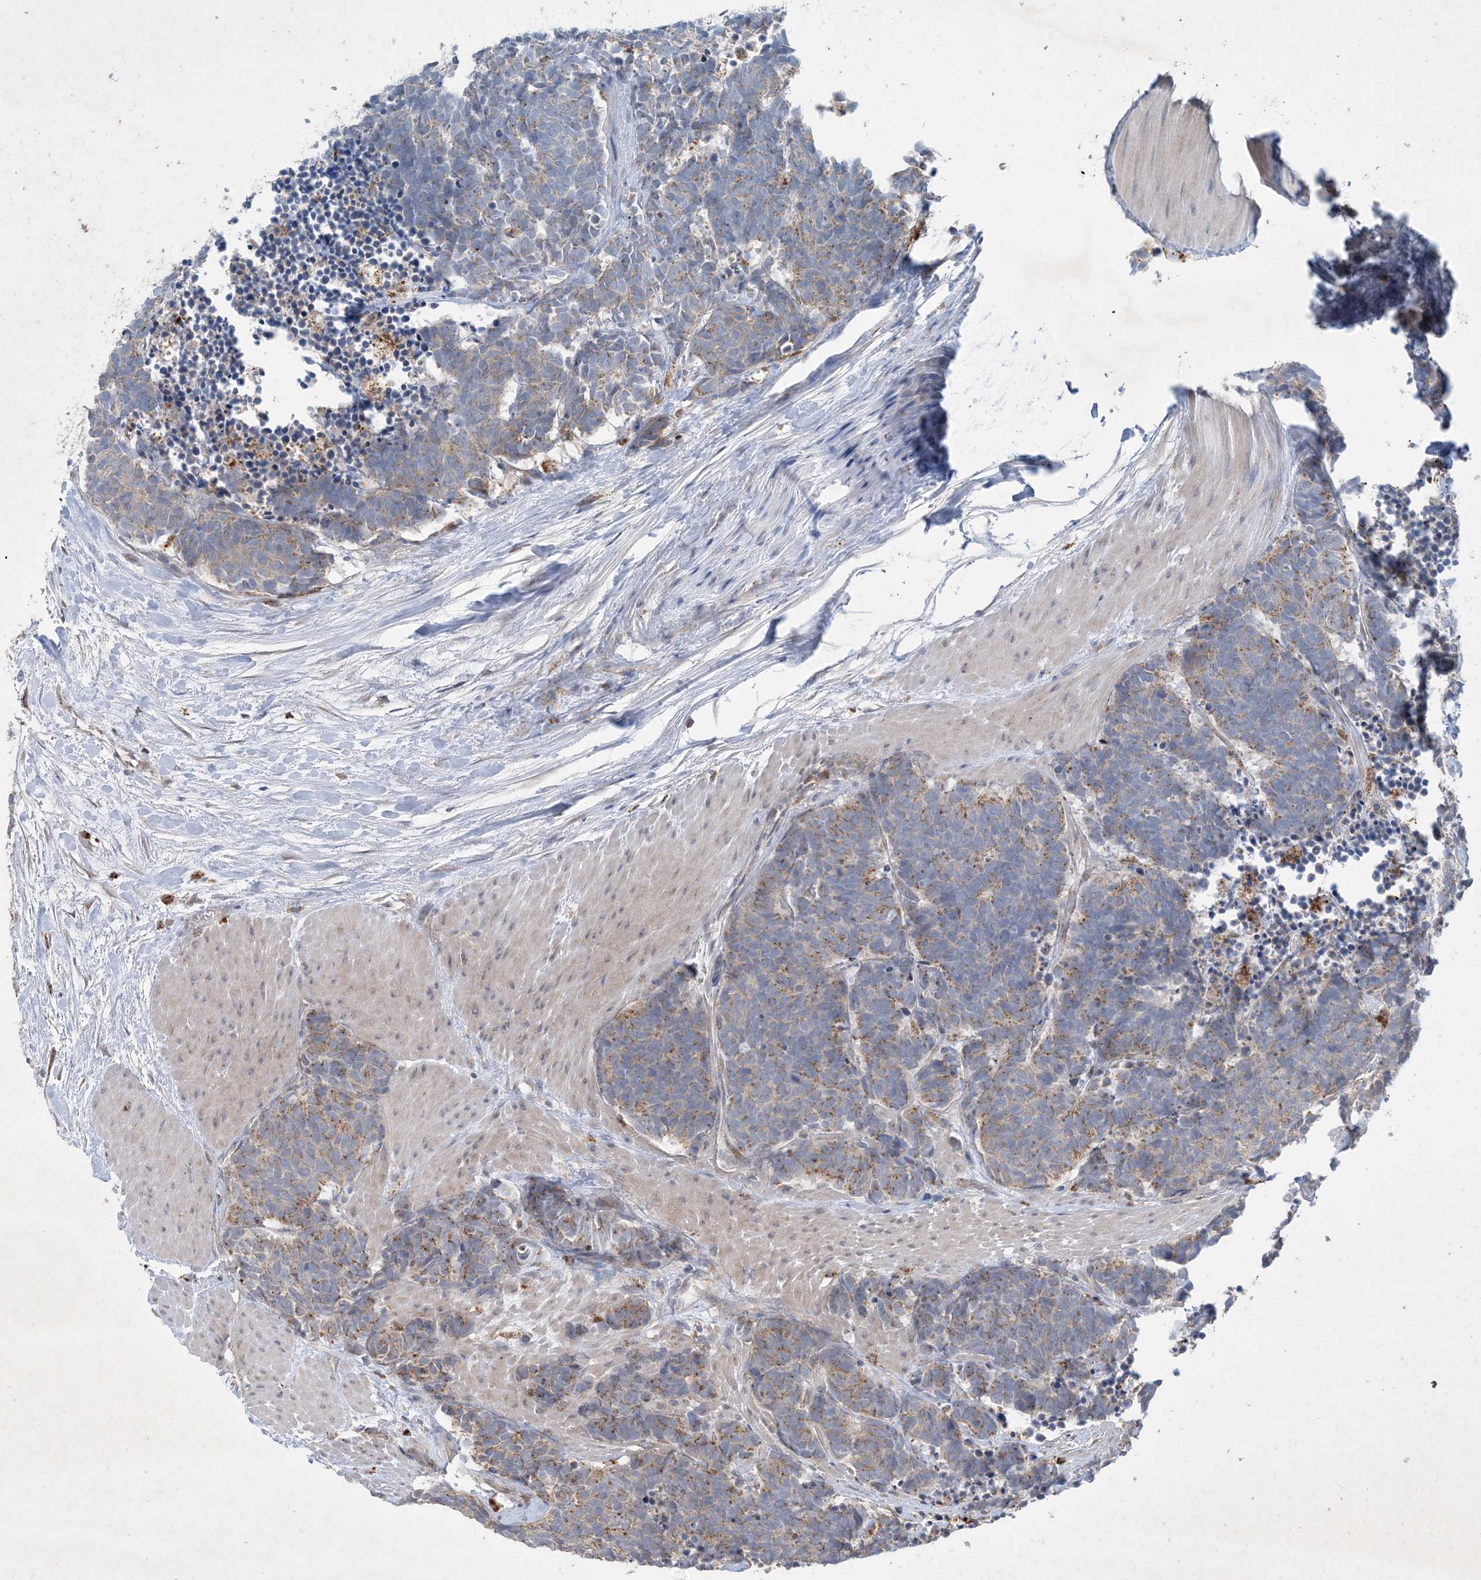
{"staining": {"intensity": "moderate", "quantity": "25%-75%", "location": "cytoplasmic/membranous"}, "tissue": "carcinoid", "cell_type": "Tumor cells", "image_type": "cancer", "snomed": [{"axis": "morphology", "description": "Carcinoma, NOS"}, {"axis": "morphology", "description": "Carcinoid, malignant, NOS"}, {"axis": "topography", "description": "Urinary bladder"}], "caption": "Carcinoid was stained to show a protein in brown. There is medium levels of moderate cytoplasmic/membranous positivity in approximately 25%-75% of tumor cells.", "gene": "MRPS18A", "patient": {"sex": "male", "age": 57}}